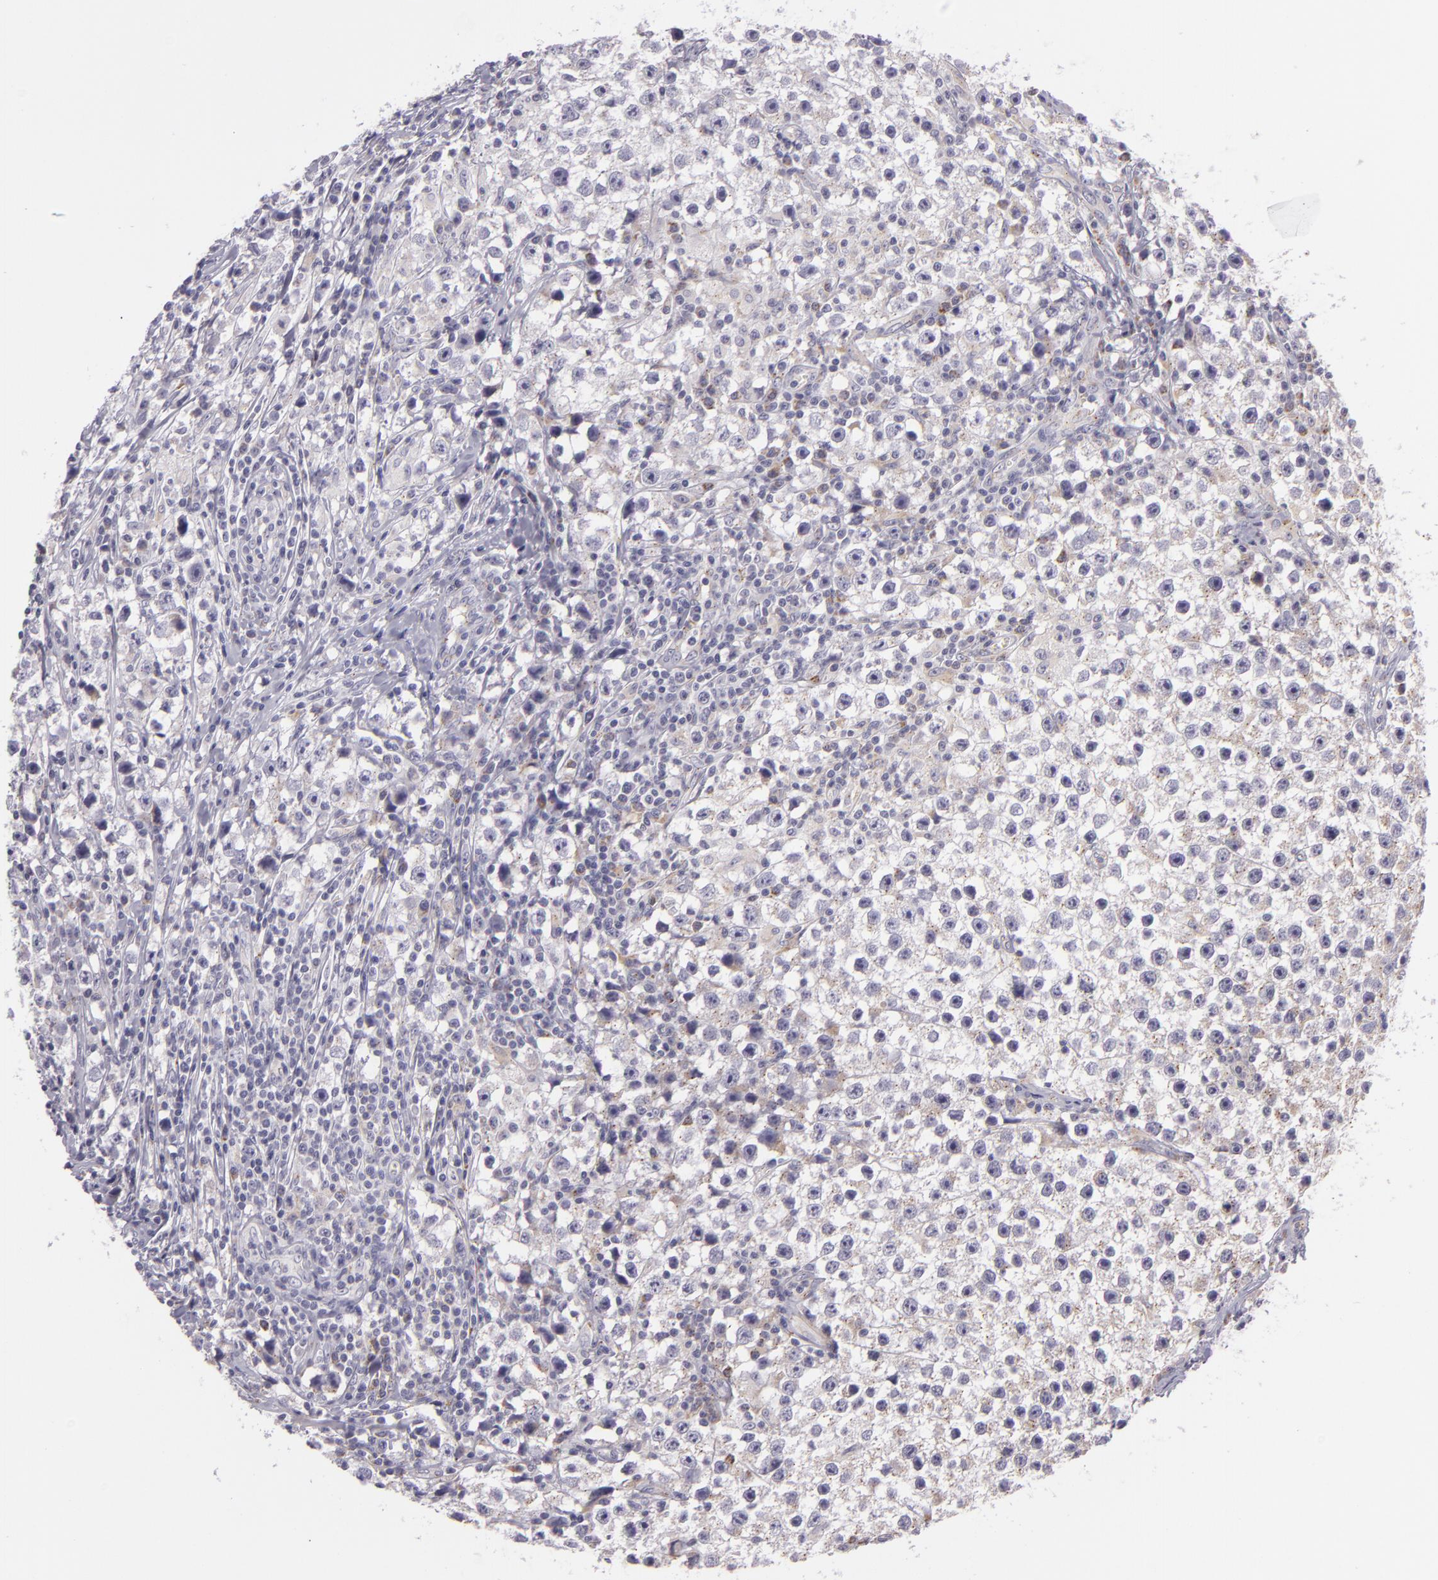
{"staining": {"intensity": "negative", "quantity": "none", "location": "none"}, "tissue": "testis cancer", "cell_type": "Tumor cells", "image_type": "cancer", "snomed": [{"axis": "morphology", "description": "Seminoma, NOS"}, {"axis": "topography", "description": "Testis"}], "caption": "Immunohistochemical staining of testis cancer (seminoma) displays no significant staining in tumor cells.", "gene": "CILK1", "patient": {"sex": "male", "age": 35}}